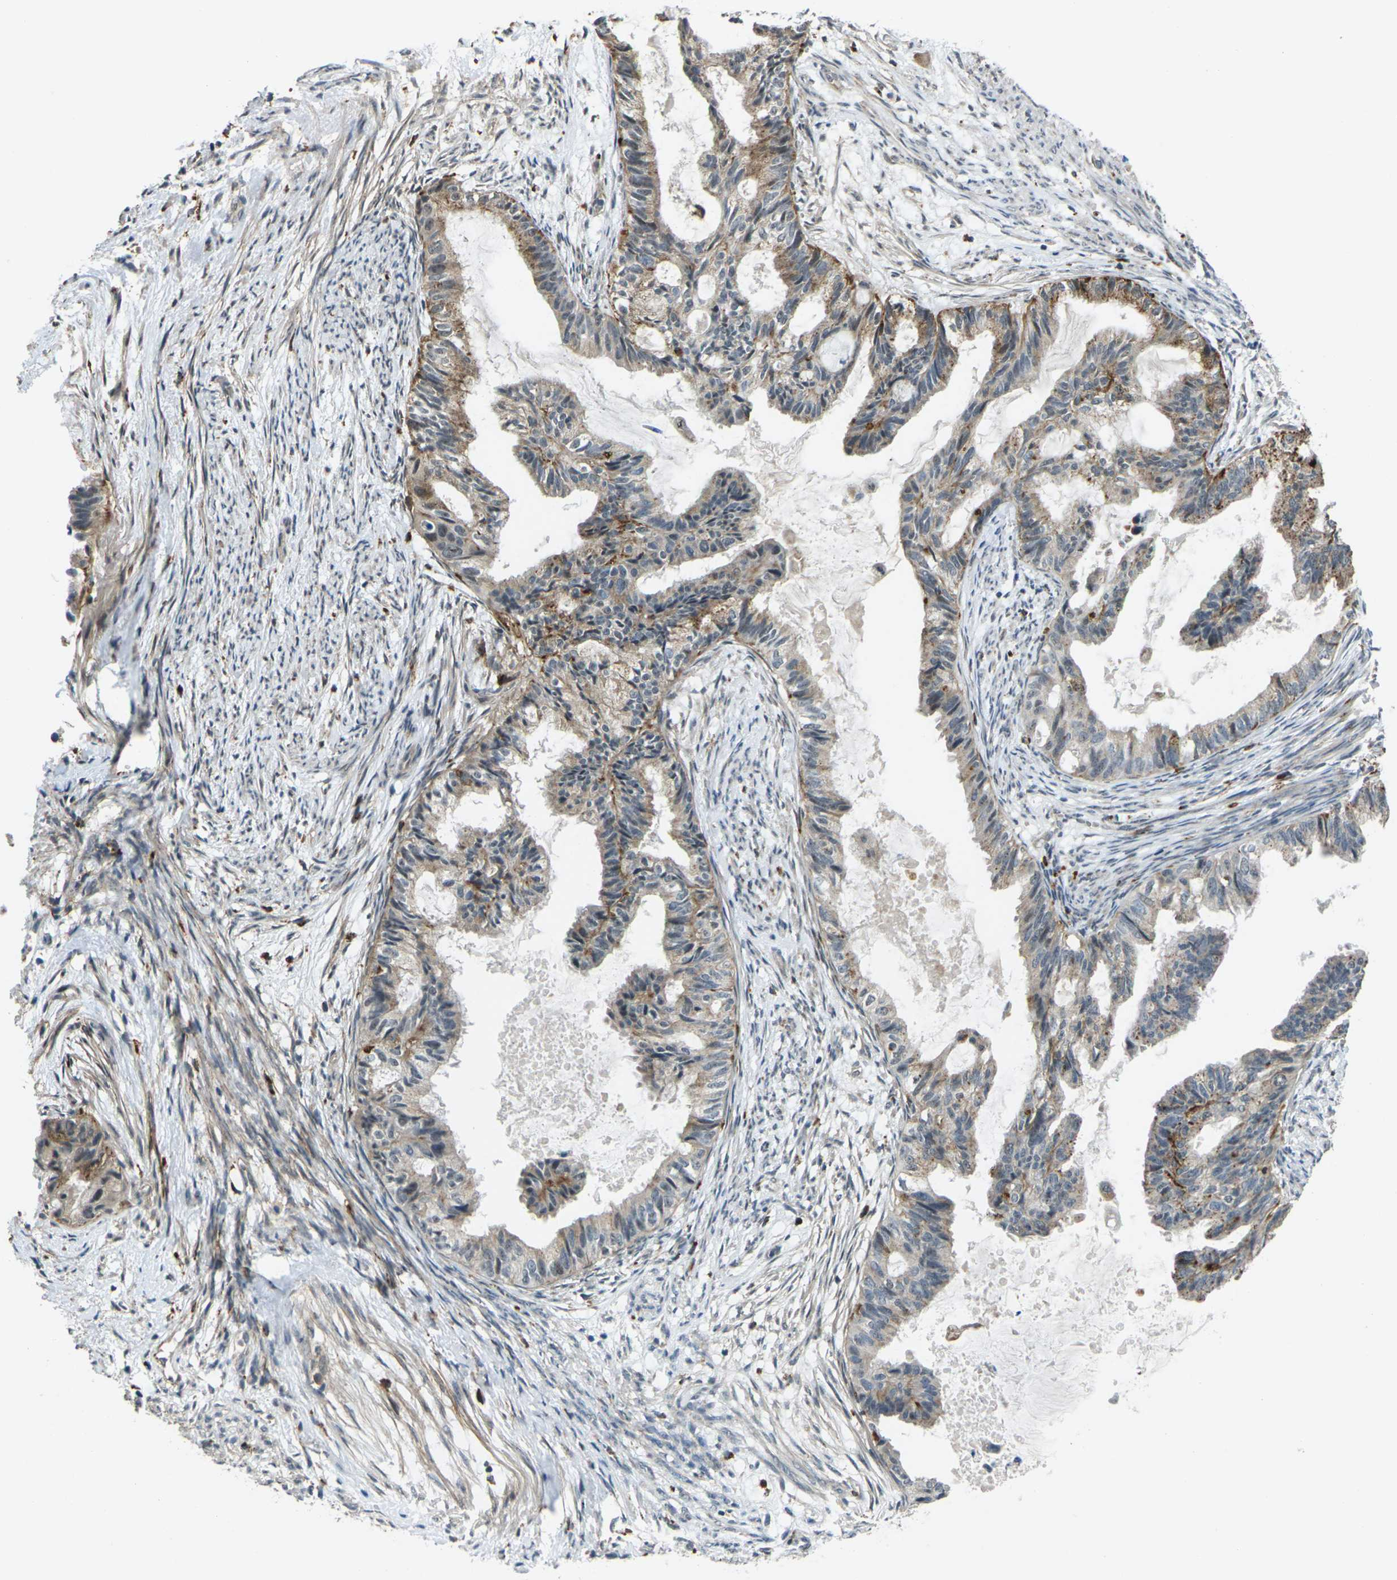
{"staining": {"intensity": "moderate", "quantity": "<25%", "location": "cytoplasmic/membranous"}, "tissue": "cervical cancer", "cell_type": "Tumor cells", "image_type": "cancer", "snomed": [{"axis": "morphology", "description": "Normal tissue, NOS"}, {"axis": "morphology", "description": "Adenocarcinoma, NOS"}, {"axis": "topography", "description": "Cervix"}, {"axis": "topography", "description": "Endometrium"}], "caption": "Moderate cytoplasmic/membranous expression is seen in about <25% of tumor cells in cervical cancer. (DAB (3,3'-diaminobenzidine) IHC with brightfield microscopy, high magnification).", "gene": "SLC31A2", "patient": {"sex": "female", "age": 86}}